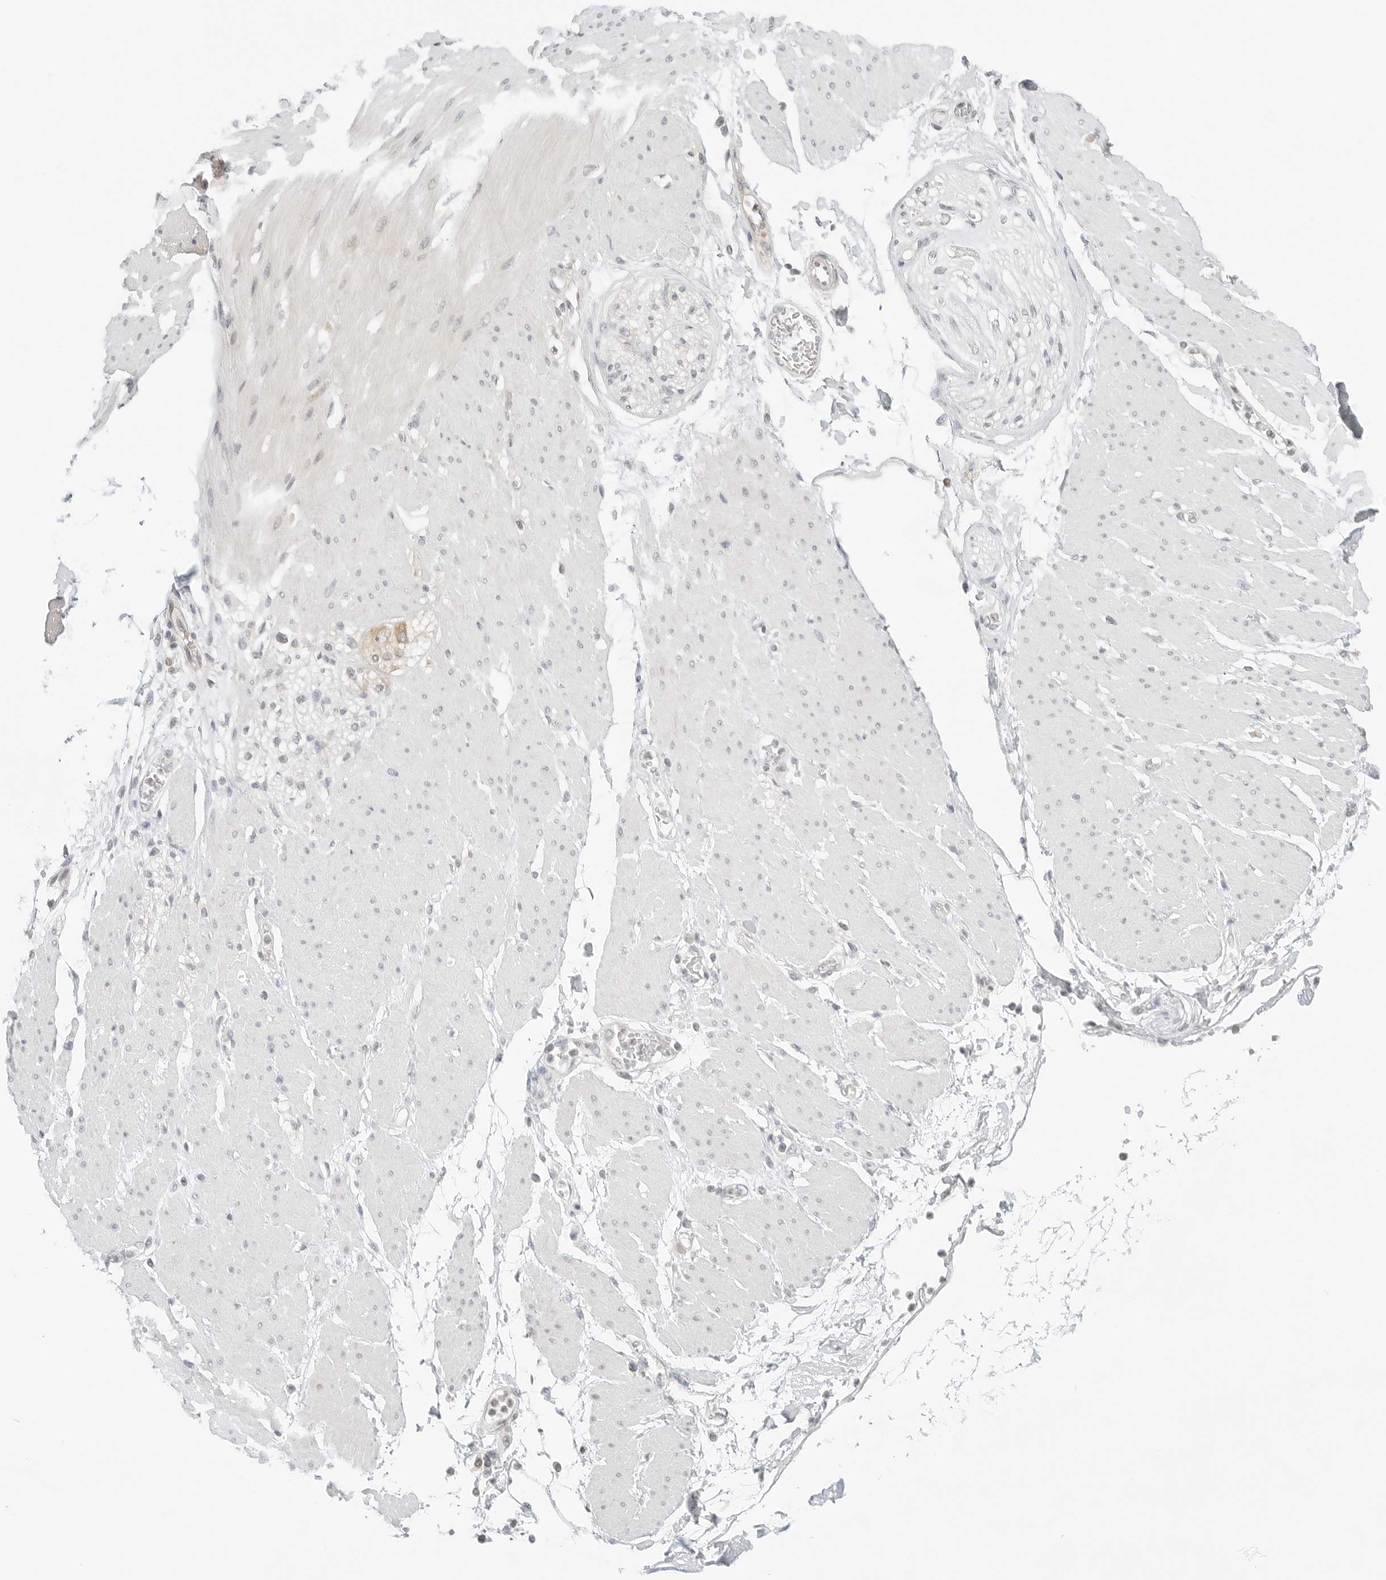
{"staining": {"intensity": "negative", "quantity": "none", "location": "none"}, "tissue": "adipose tissue", "cell_type": "Adipocytes", "image_type": "normal", "snomed": [{"axis": "morphology", "description": "Normal tissue, NOS"}, {"axis": "morphology", "description": "Adenocarcinoma, NOS"}, {"axis": "topography", "description": "Duodenum"}, {"axis": "topography", "description": "Peripheral nerve tissue"}], "caption": "High magnification brightfield microscopy of unremarkable adipose tissue stained with DAB (brown) and counterstained with hematoxylin (blue): adipocytes show no significant staining.", "gene": "IQCC", "patient": {"sex": "female", "age": 60}}